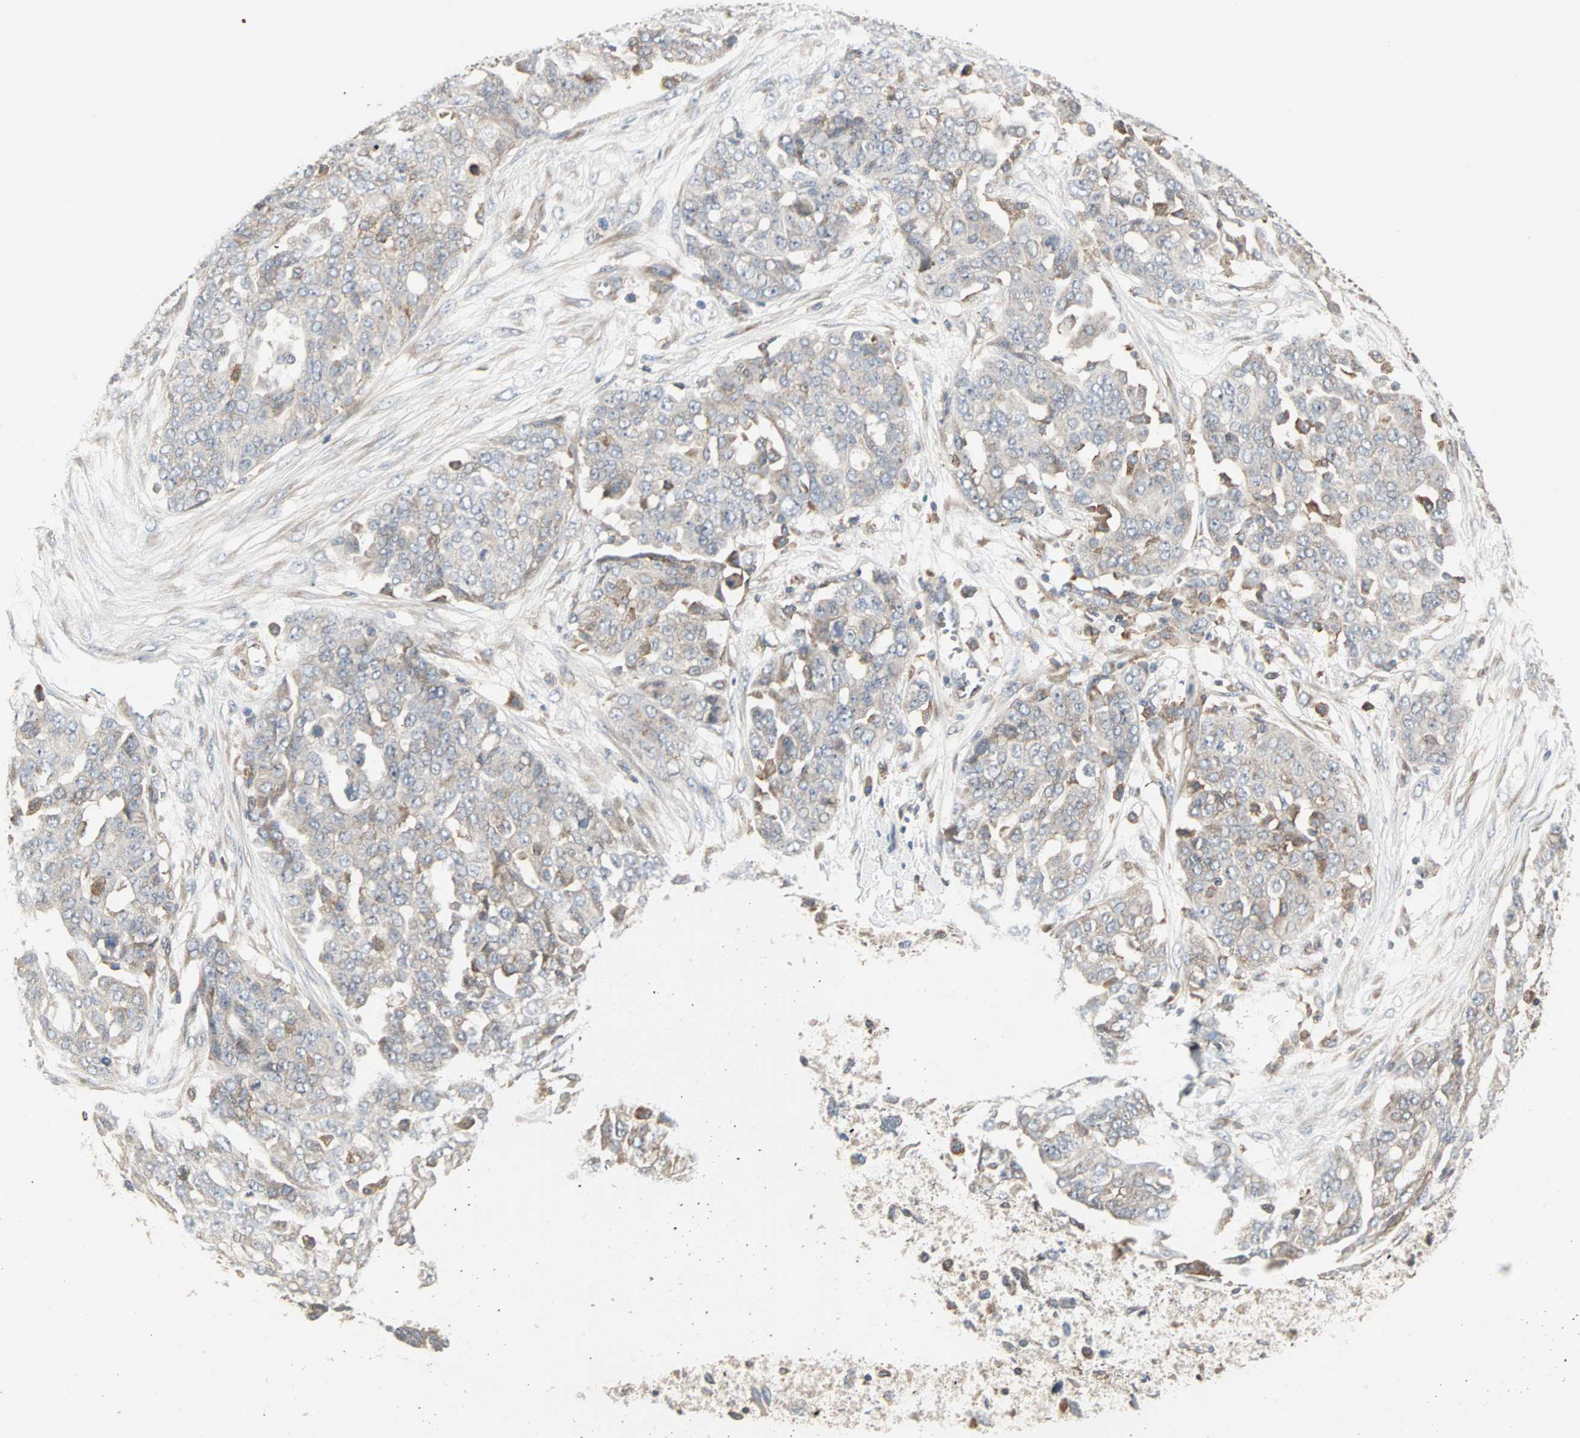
{"staining": {"intensity": "weak", "quantity": "25%-75%", "location": "cytoplasmic/membranous"}, "tissue": "ovarian cancer", "cell_type": "Tumor cells", "image_type": "cancer", "snomed": [{"axis": "morphology", "description": "Cystadenocarcinoma, serous, NOS"}, {"axis": "topography", "description": "Soft tissue"}, {"axis": "topography", "description": "Ovary"}], "caption": "An immunohistochemistry histopathology image of tumor tissue is shown. Protein staining in brown highlights weak cytoplasmic/membranous positivity in serous cystadenocarcinoma (ovarian) within tumor cells.", "gene": "GNAI2", "patient": {"sex": "female", "age": 57}}